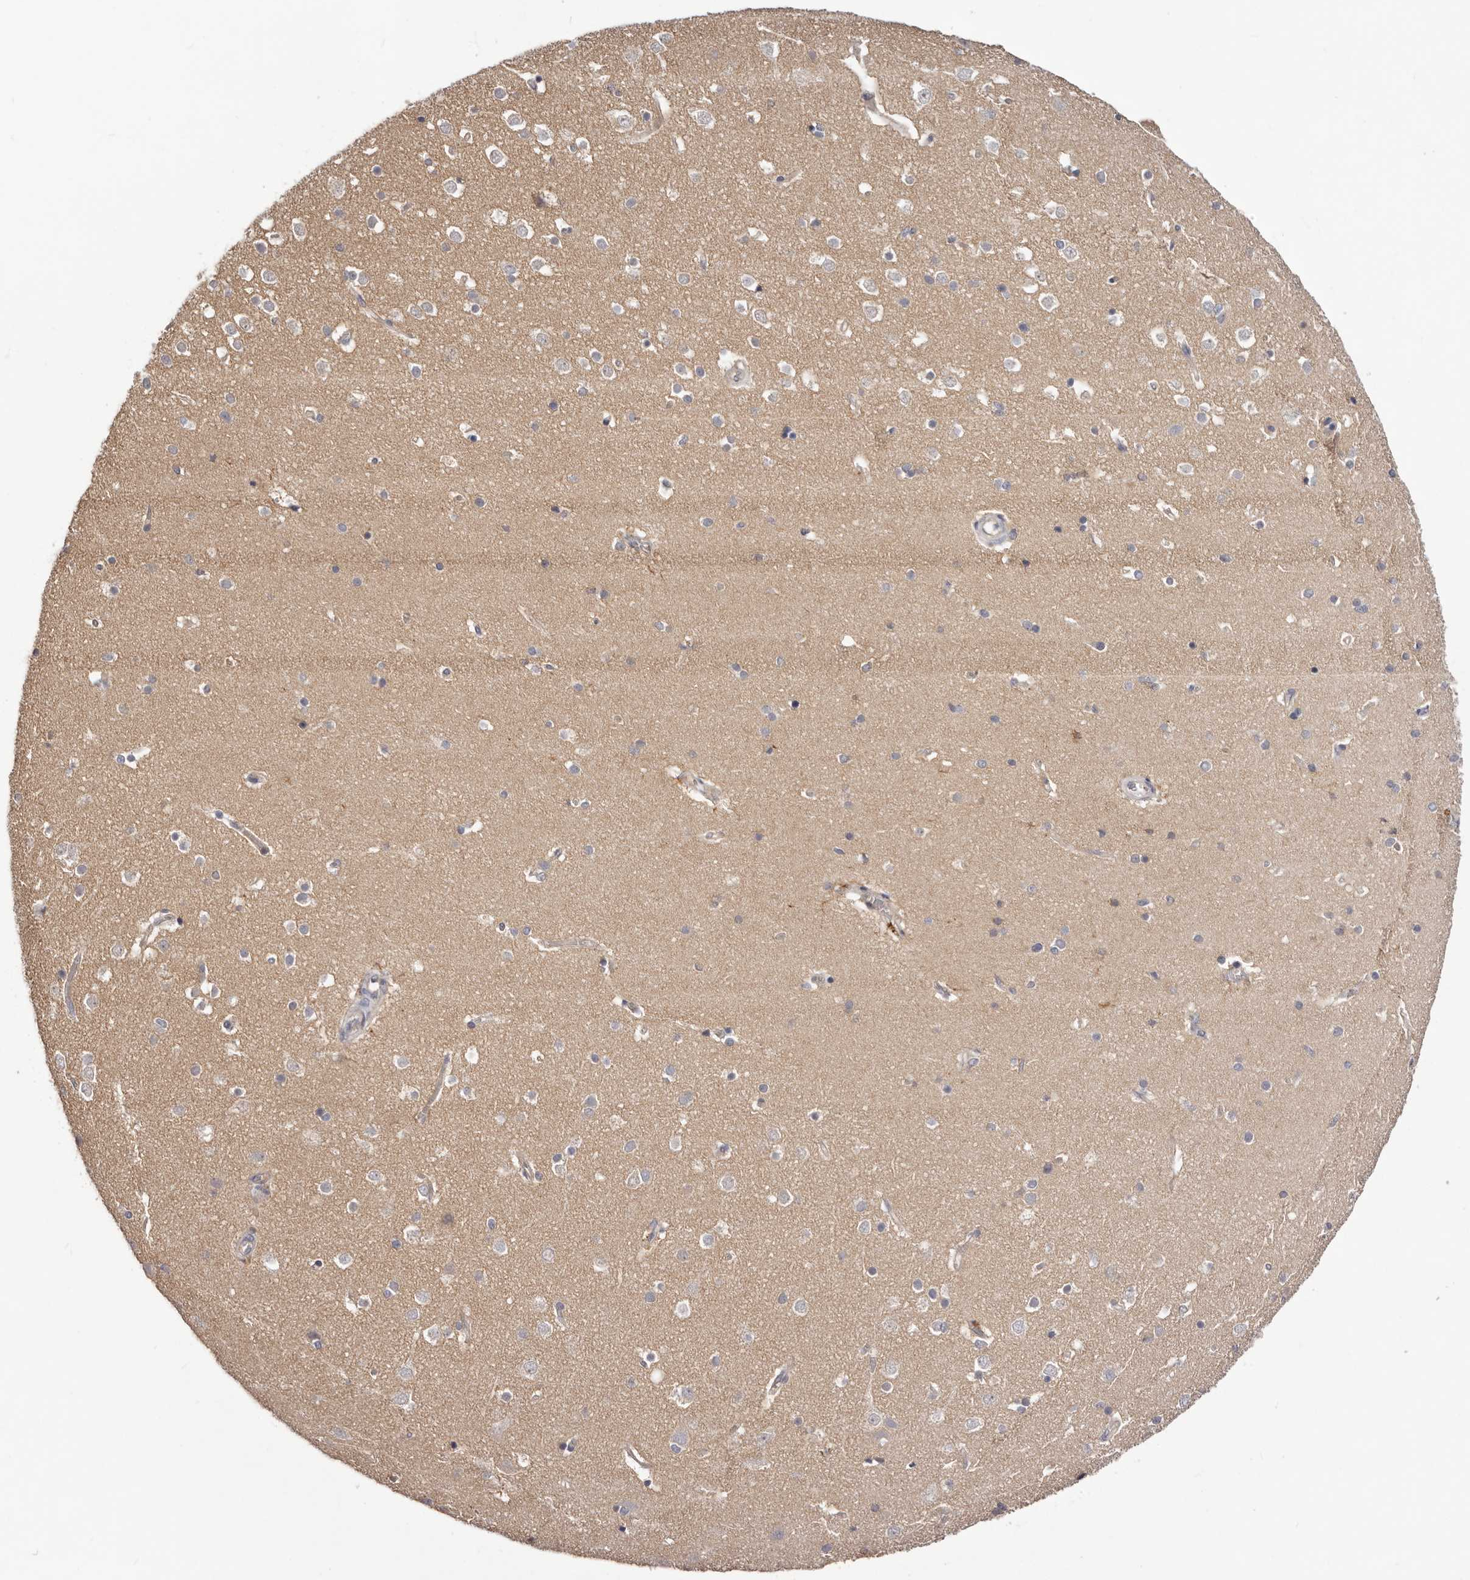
{"staining": {"intensity": "negative", "quantity": "none", "location": "none"}, "tissue": "cerebral cortex", "cell_type": "Endothelial cells", "image_type": "normal", "snomed": [{"axis": "morphology", "description": "Normal tissue, NOS"}, {"axis": "topography", "description": "Cerebral cortex"}], "caption": "There is no significant positivity in endothelial cells of cerebral cortex. (DAB immunohistochemistry (IHC), high magnification).", "gene": "LTV1", "patient": {"sex": "male", "age": 54}}